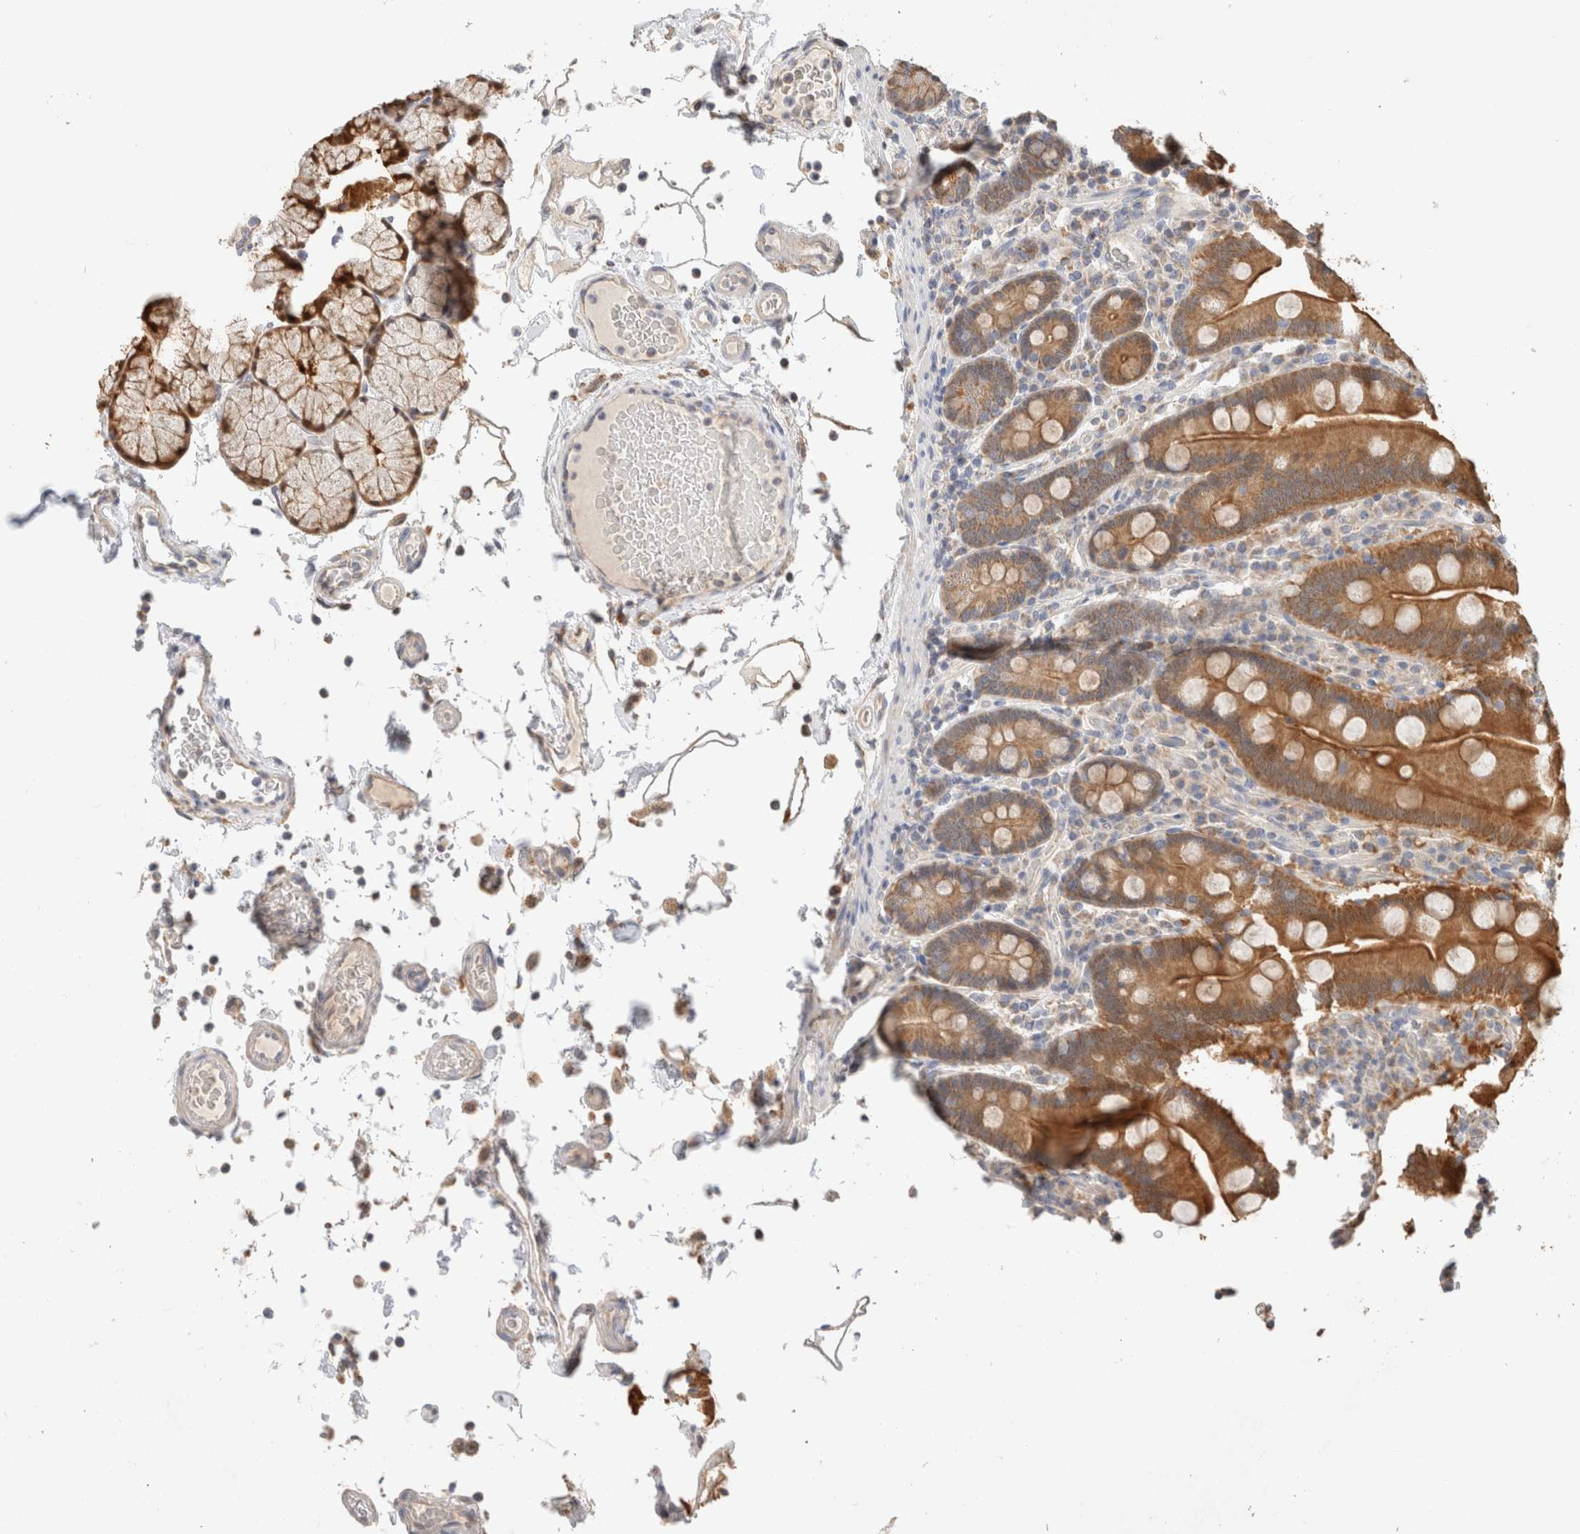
{"staining": {"intensity": "moderate", "quantity": ">75%", "location": "cytoplasmic/membranous"}, "tissue": "duodenum", "cell_type": "Glandular cells", "image_type": "normal", "snomed": [{"axis": "morphology", "description": "Normal tissue, NOS"}, {"axis": "topography", "description": "Small intestine, NOS"}], "caption": "Protein expression analysis of unremarkable human duodenum reveals moderate cytoplasmic/membranous staining in approximately >75% of glandular cells. The staining is performed using DAB (3,3'-diaminobenzidine) brown chromogen to label protein expression. The nuclei are counter-stained blue using hematoxylin.", "gene": "CA13", "patient": {"sex": "female", "age": 71}}